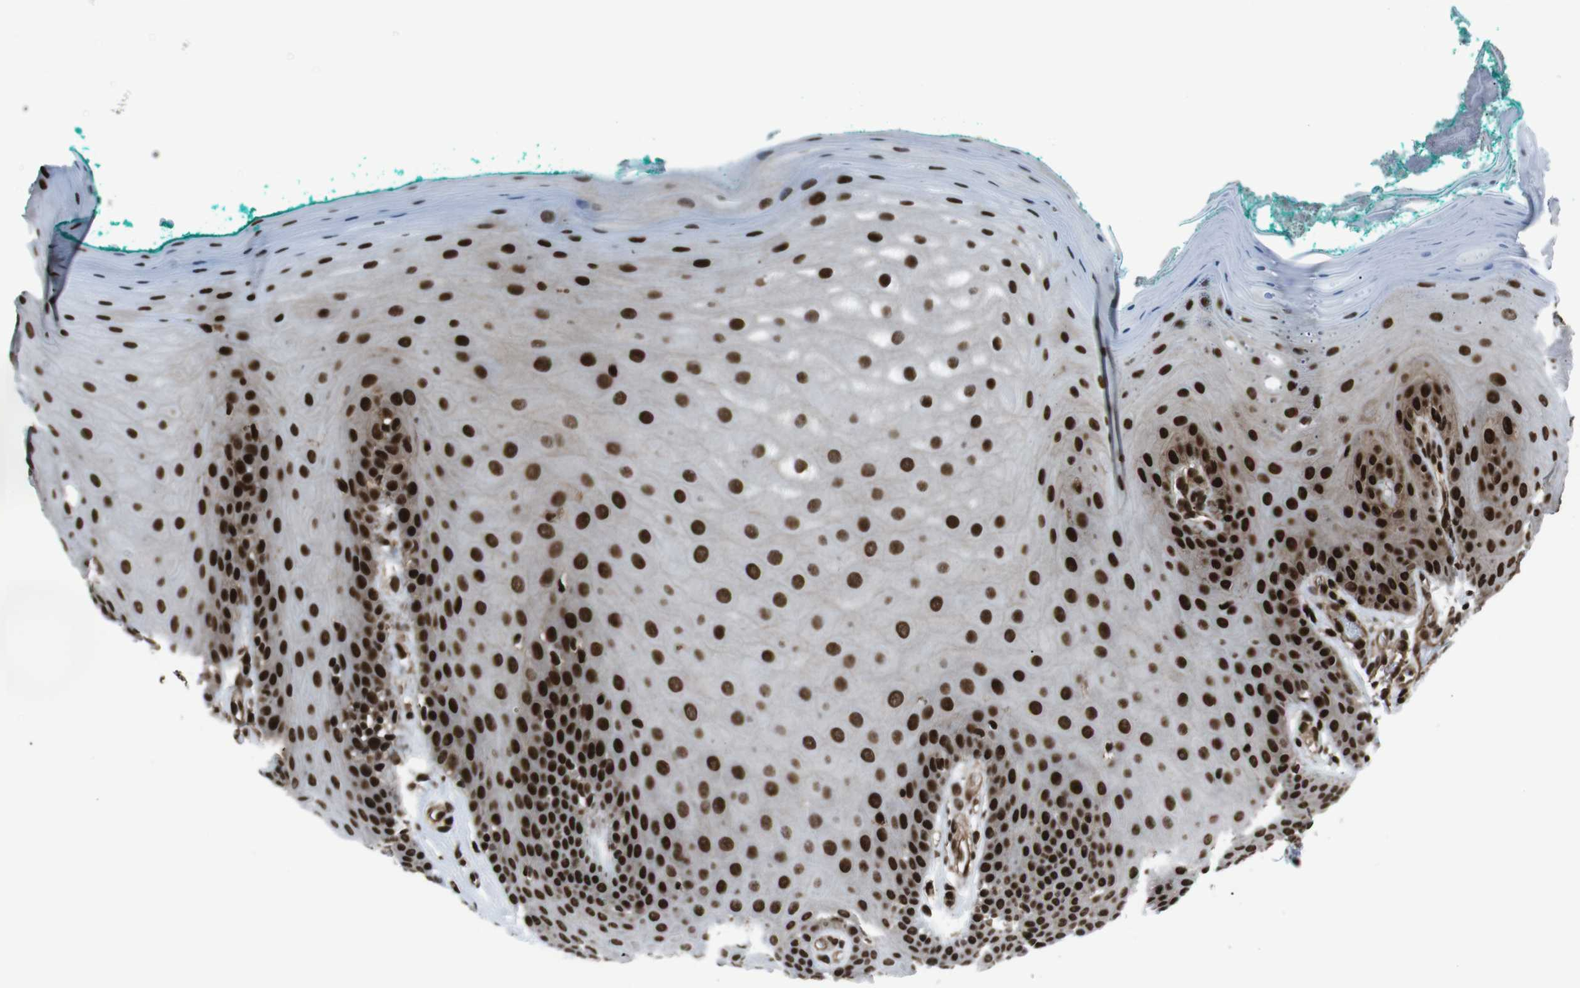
{"staining": {"intensity": "strong", "quantity": ">75%", "location": "nuclear"}, "tissue": "oral mucosa", "cell_type": "Squamous epithelial cells", "image_type": "normal", "snomed": [{"axis": "morphology", "description": "Normal tissue, NOS"}, {"axis": "topography", "description": "Skeletal muscle"}, {"axis": "topography", "description": "Oral tissue"}], "caption": "There is high levels of strong nuclear staining in squamous epithelial cells of benign oral mucosa, as demonstrated by immunohistochemical staining (brown color).", "gene": "HNRNPU", "patient": {"sex": "male", "age": 58}}